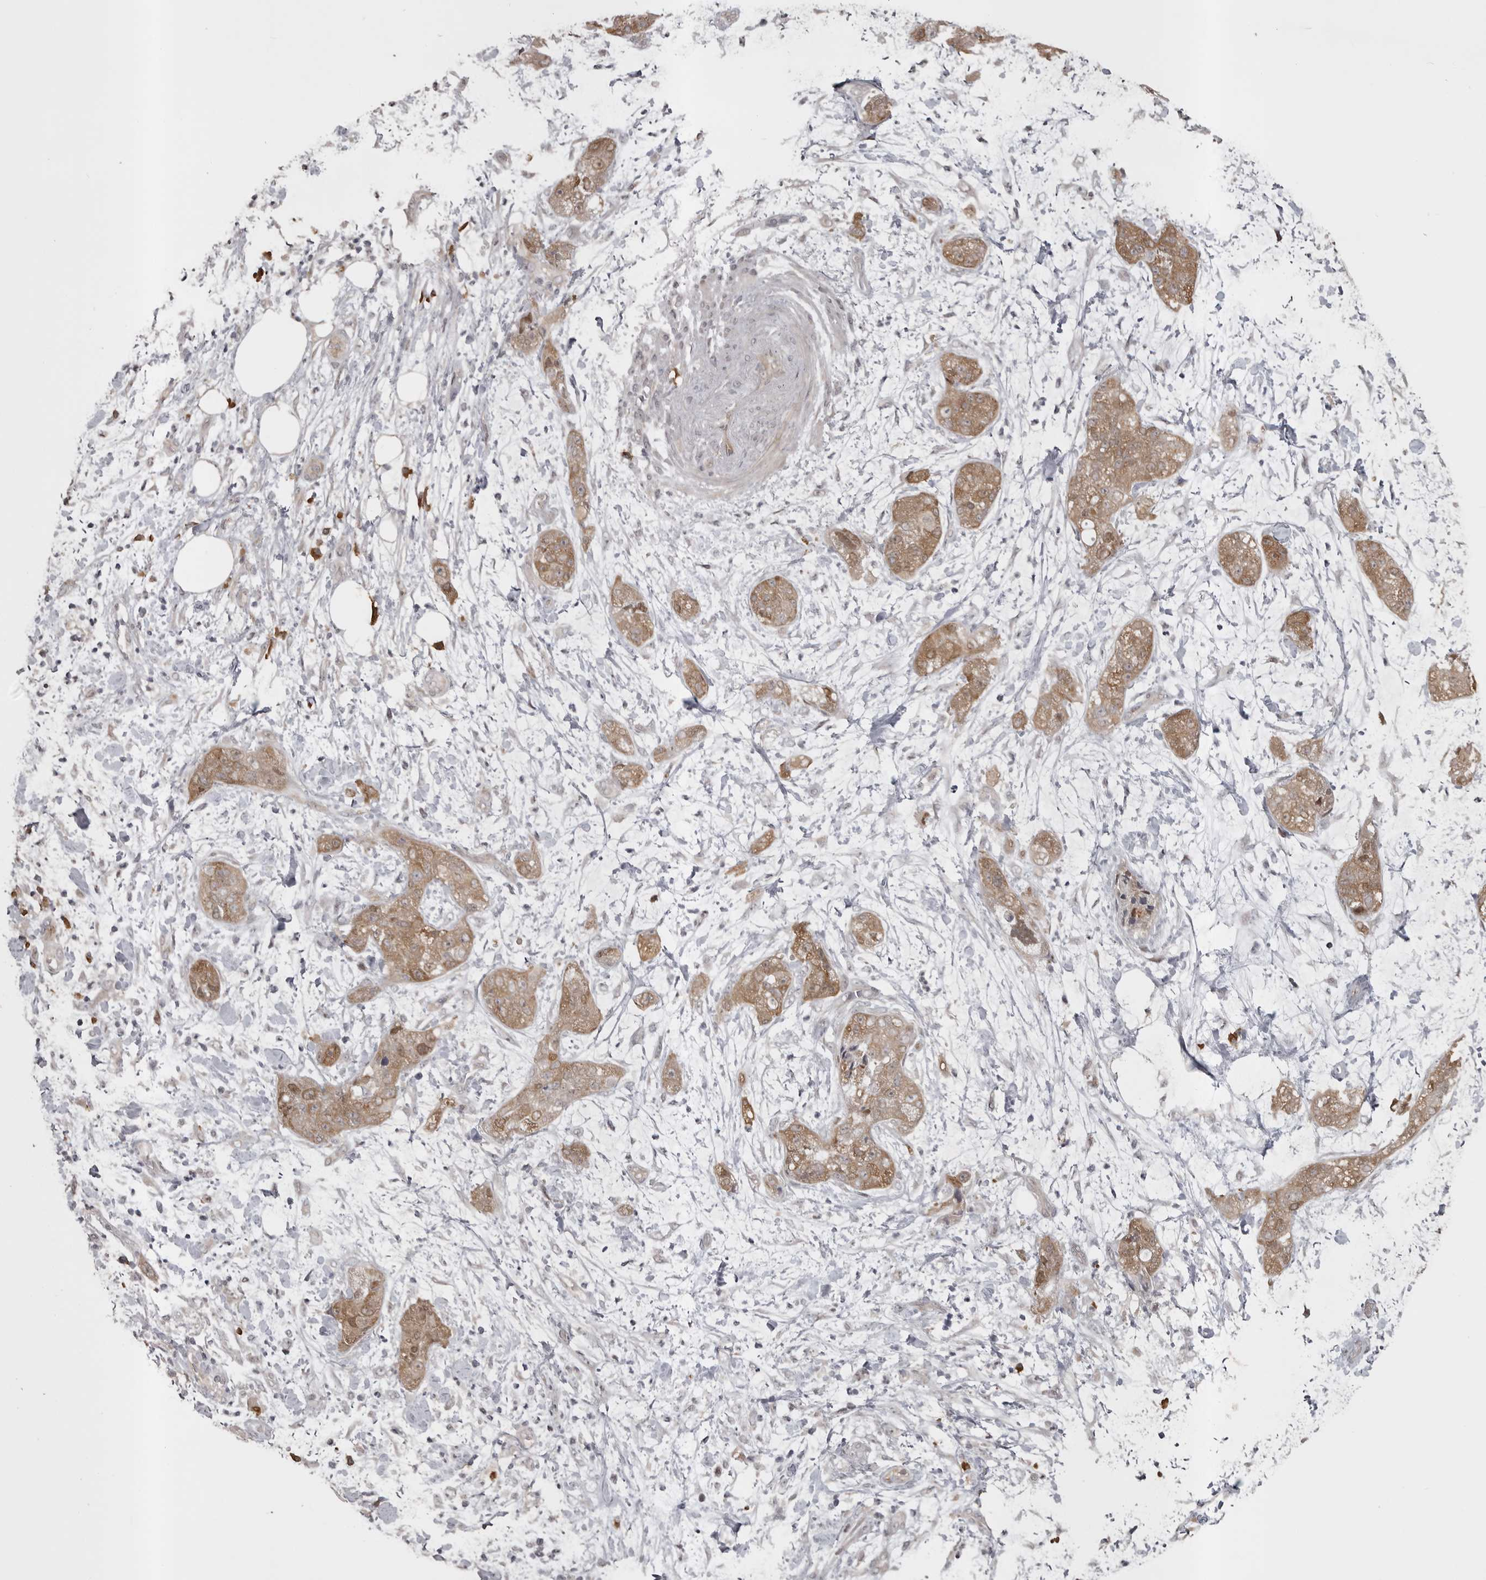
{"staining": {"intensity": "moderate", "quantity": ">75%", "location": "cytoplasmic/membranous"}, "tissue": "pancreatic cancer", "cell_type": "Tumor cells", "image_type": "cancer", "snomed": [{"axis": "morphology", "description": "Adenocarcinoma, NOS"}, {"axis": "topography", "description": "Pancreas"}], "caption": "This histopathology image exhibits pancreatic cancer (adenocarcinoma) stained with immunohistochemistry to label a protein in brown. The cytoplasmic/membranous of tumor cells show moderate positivity for the protein. Nuclei are counter-stained blue.", "gene": "SNX16", "patient": {"sex": "female", "age": 78}}